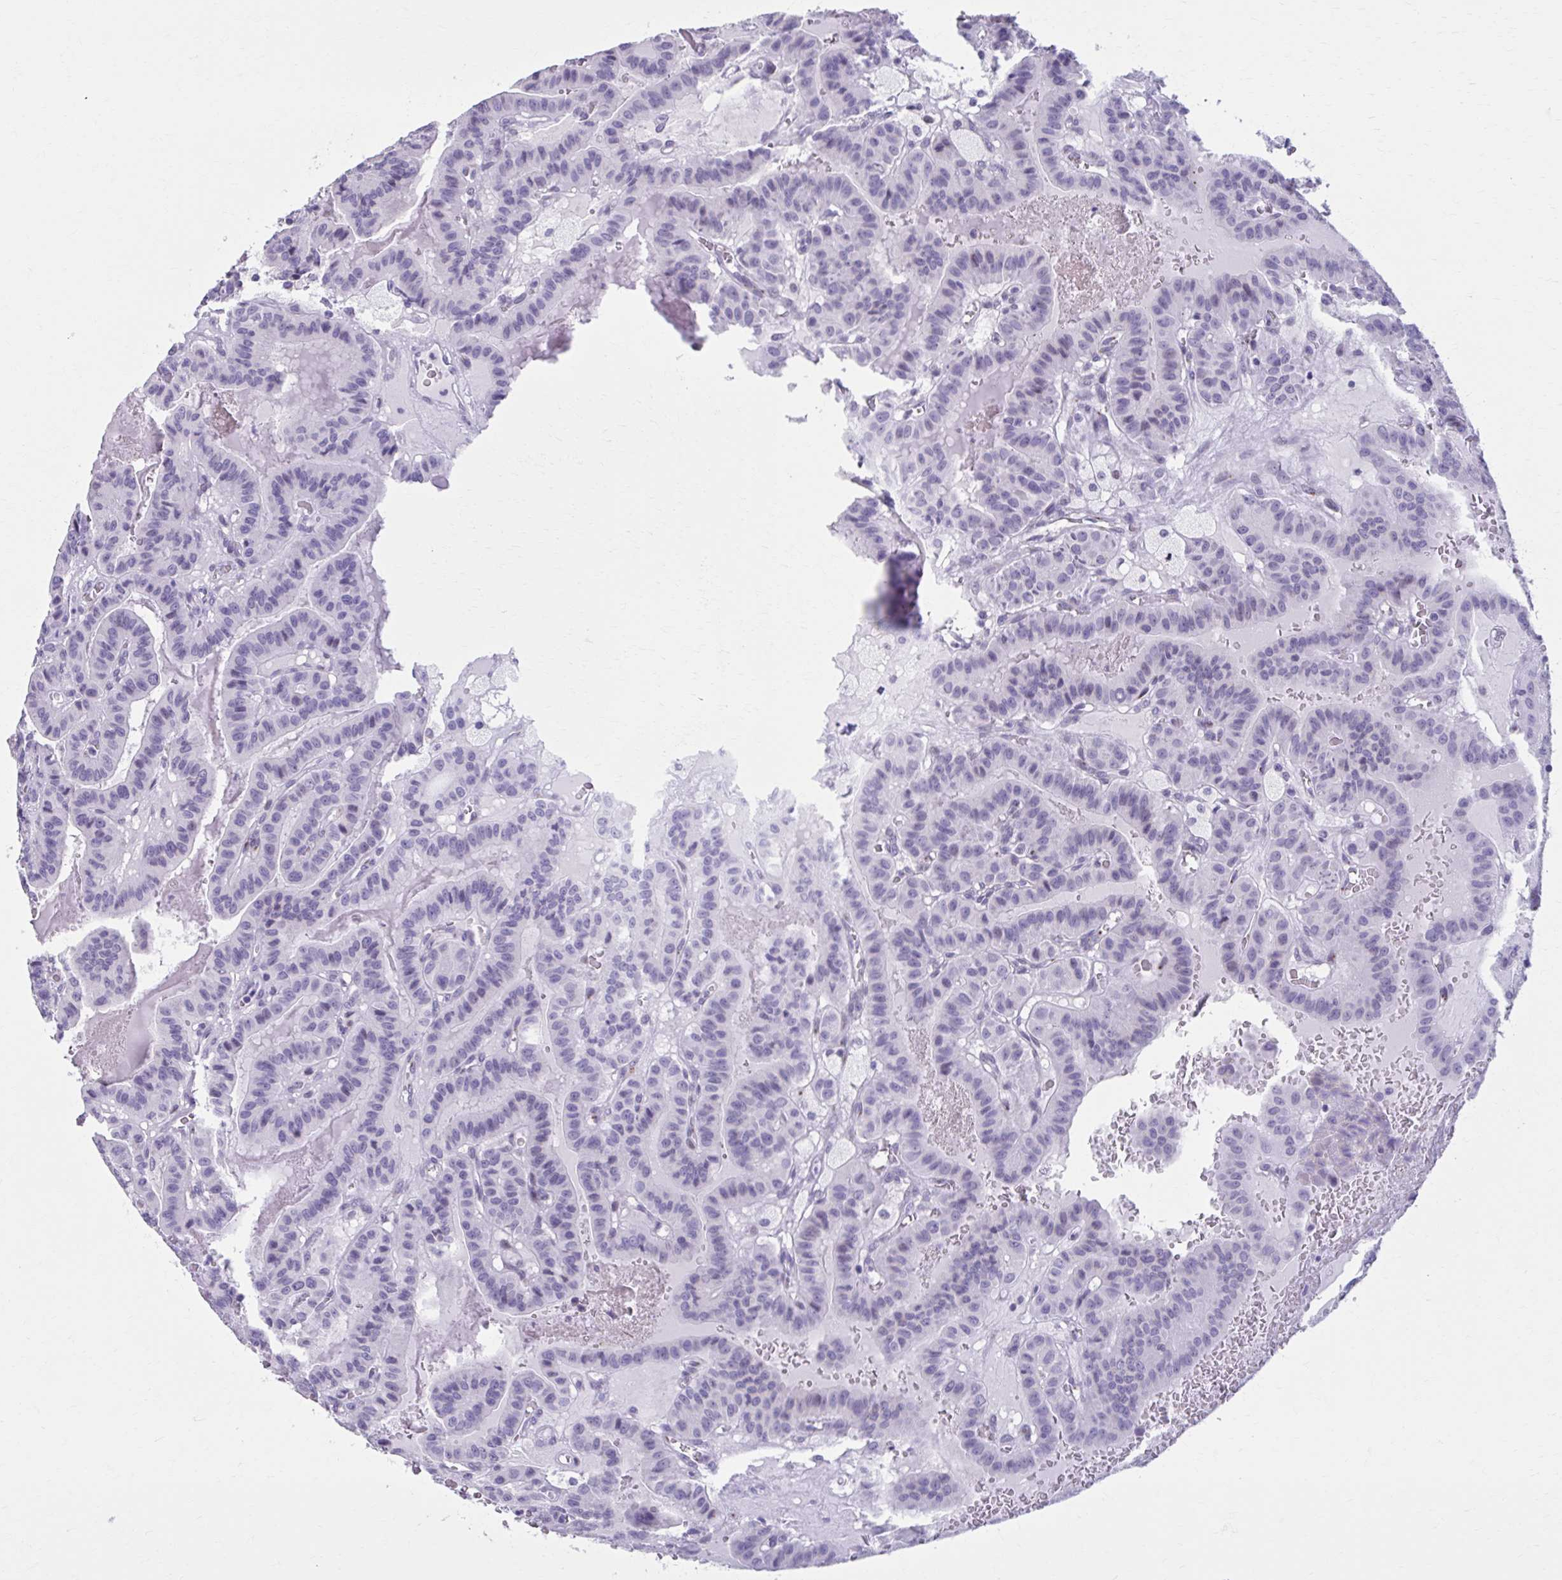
{"staining": {"intensity": "negative", "quantity": "none", "location": "none"}, "tissue": "thyroid cancer", "cell_type": "Tumor cells", "image_type": "cancer", "snomed": [{"axis": "morphology", "description": "Papillary adenocarcinoma, NOS"}, {"axis": "topography", "description": "Thyroid gland"}], "caption": "IHC of thyroid cancer (papillary adenocarcinoma) reveals no positivity in tumor cells. (Brightfield microscopy of DAB immunohistochemistry at high magnification).", "gene": "ZNF682", "patient": {"sex": "male", "age": 87}}